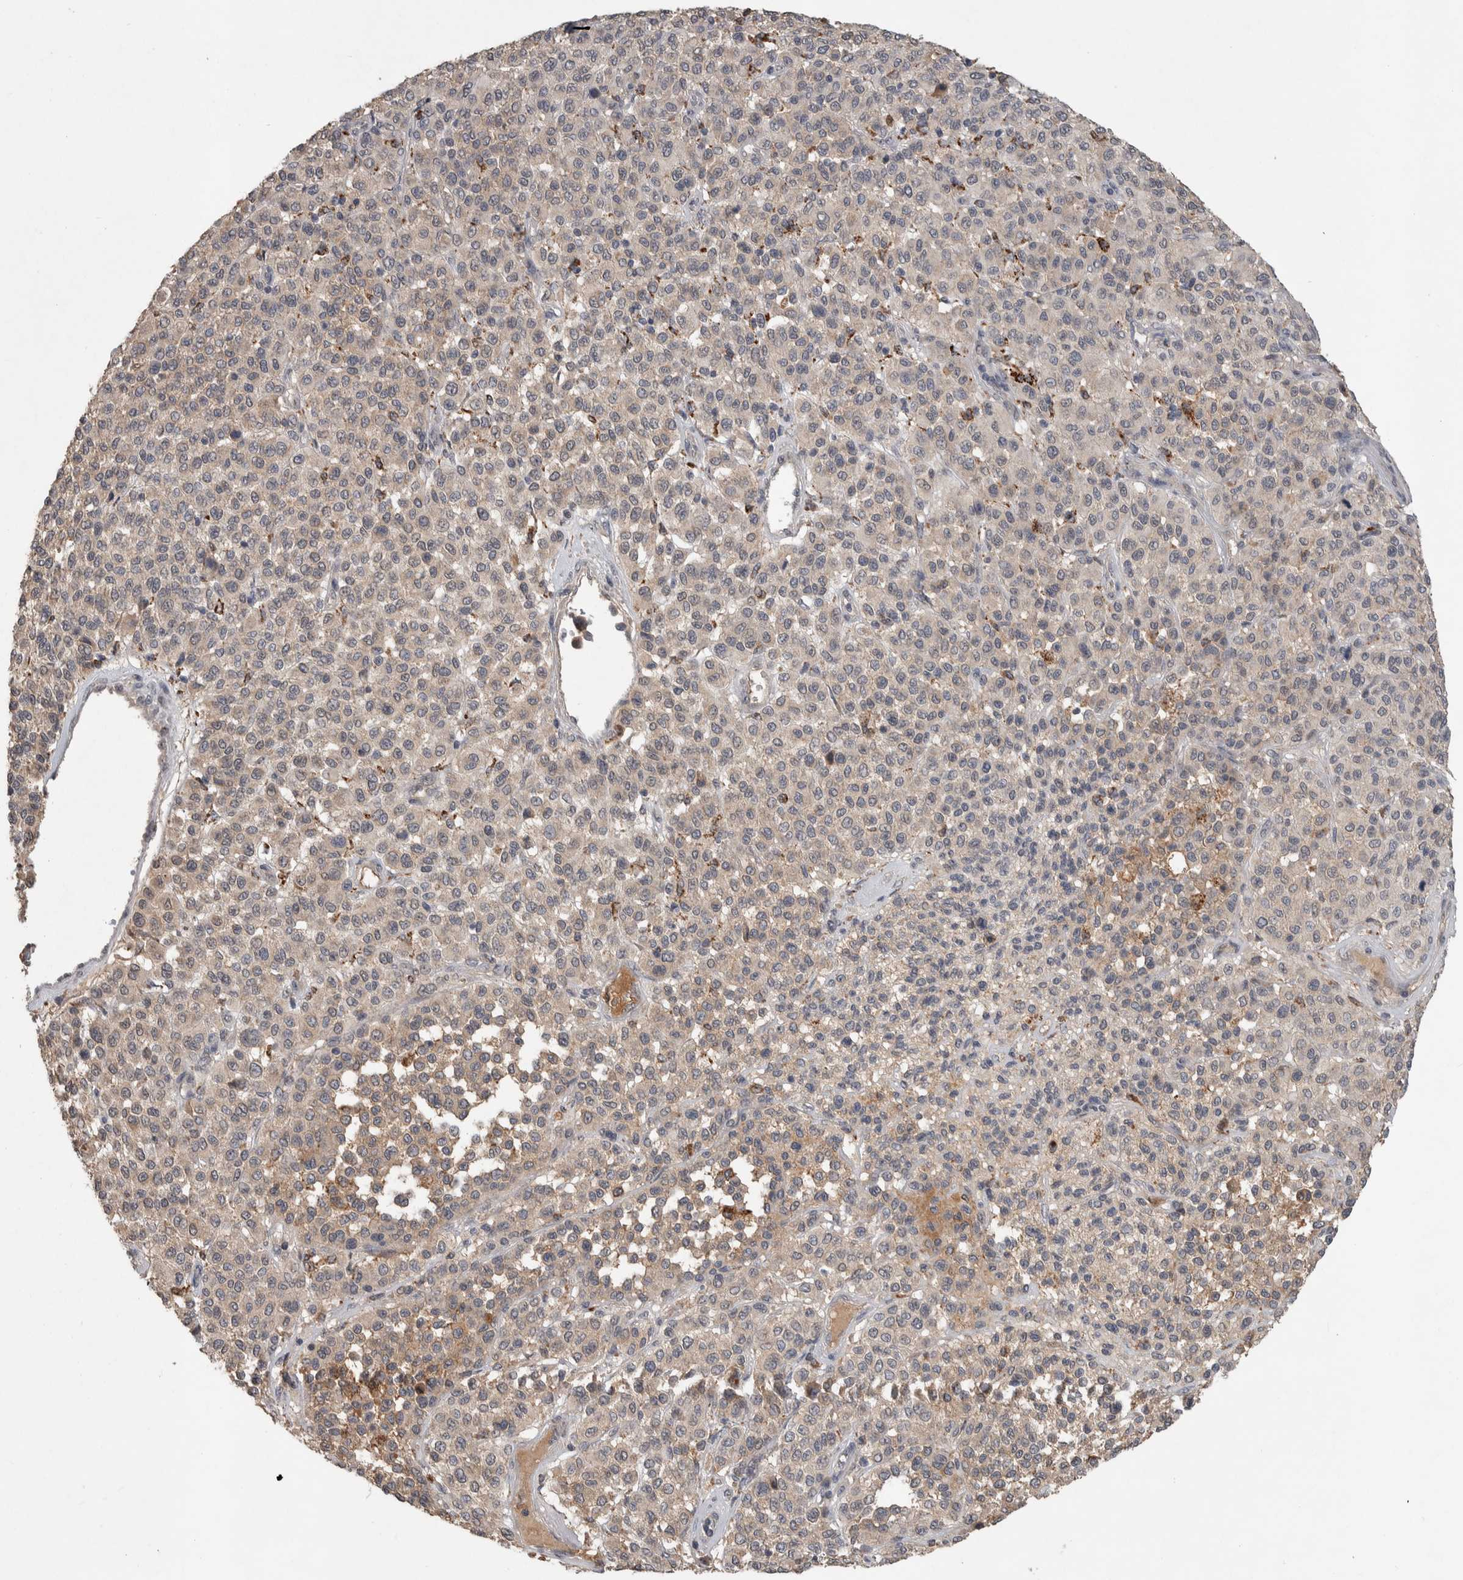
{"staining": {"intensity": "weak", "quantity": "25%-75%", "location": "cytoplasmic/membranous"}, "tissue": "melanoma", "cell_type": "Tumor cells", "image_type": "cancer", "snomed": [{"axis": "morphology", "description": "Malignant melanoma, Metastatic site"}, {"axis": "topography", "description": "Pancreas"}], "caption": "High-power microscopy captured an immunohistochemistry (IHC) image of malignant melanoma (metastatic site), revealing weak cytoplasmic/membranous staining in approximately 25%-75% of tumor cells.", "gene": "CHRM3", "patient": {"sex": "female", "age": 30}}